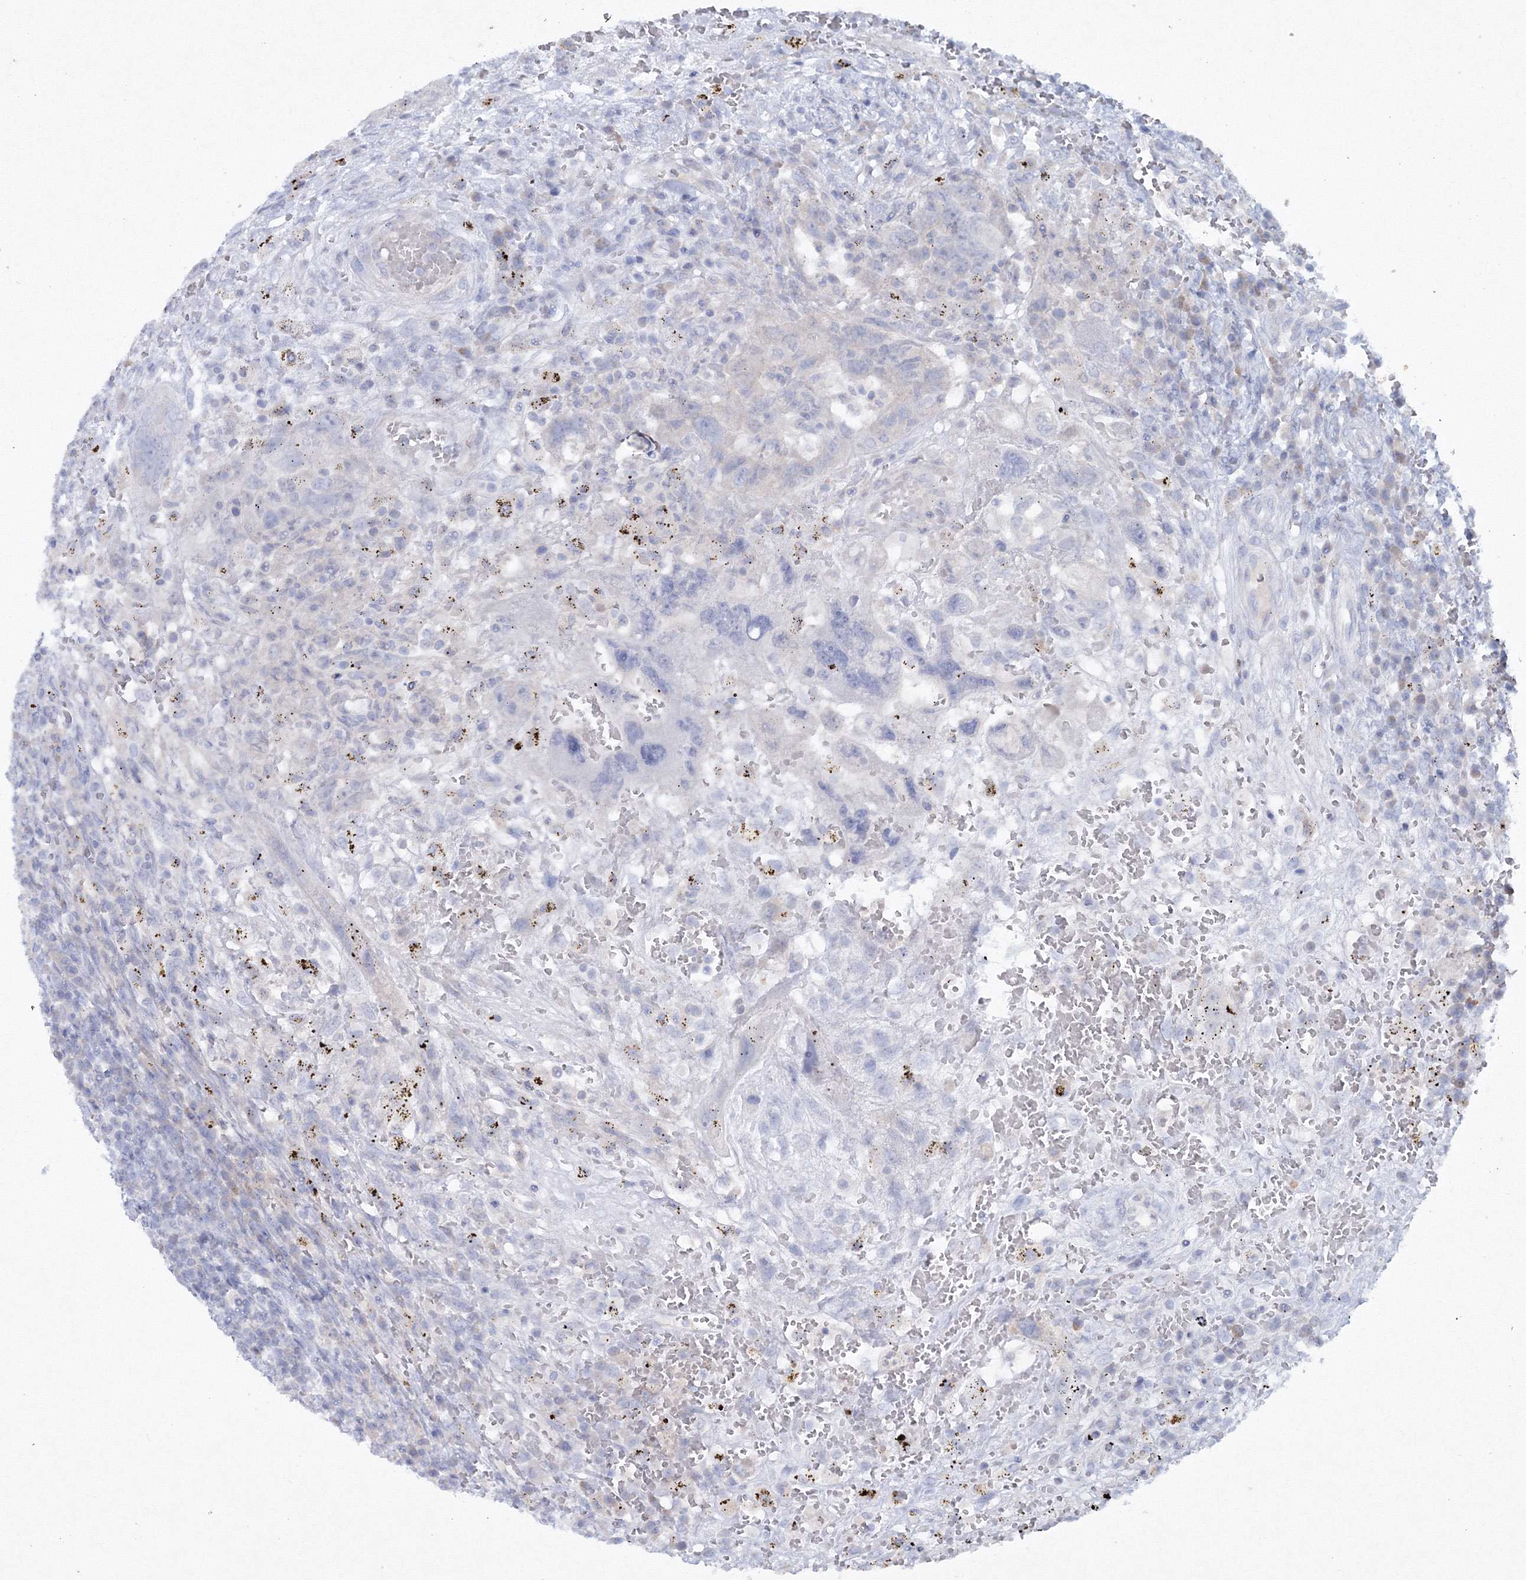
{"staining": {"intensity": "negative", "quantity": "none", "location": "none"}, "tissue": "testis cancer", "cell_type": "Tumor cells", "image_type": "cancer", "snomed": [{"axis": "morphology", "description": "Carcinoma, Embryonal, NOS"}, {"axis": "topography", "description": "Testis"}], "caption": "An immunohistochemistry photomicrograph of testis cancer (embryonal carcinoma) is shown. There is no staining in tumor cells of testis cancer (embryonal carcinoma). Nuclei are stained in blue.", "gene": "GCKR", "patient": {"sex": "male", "age": 26}}